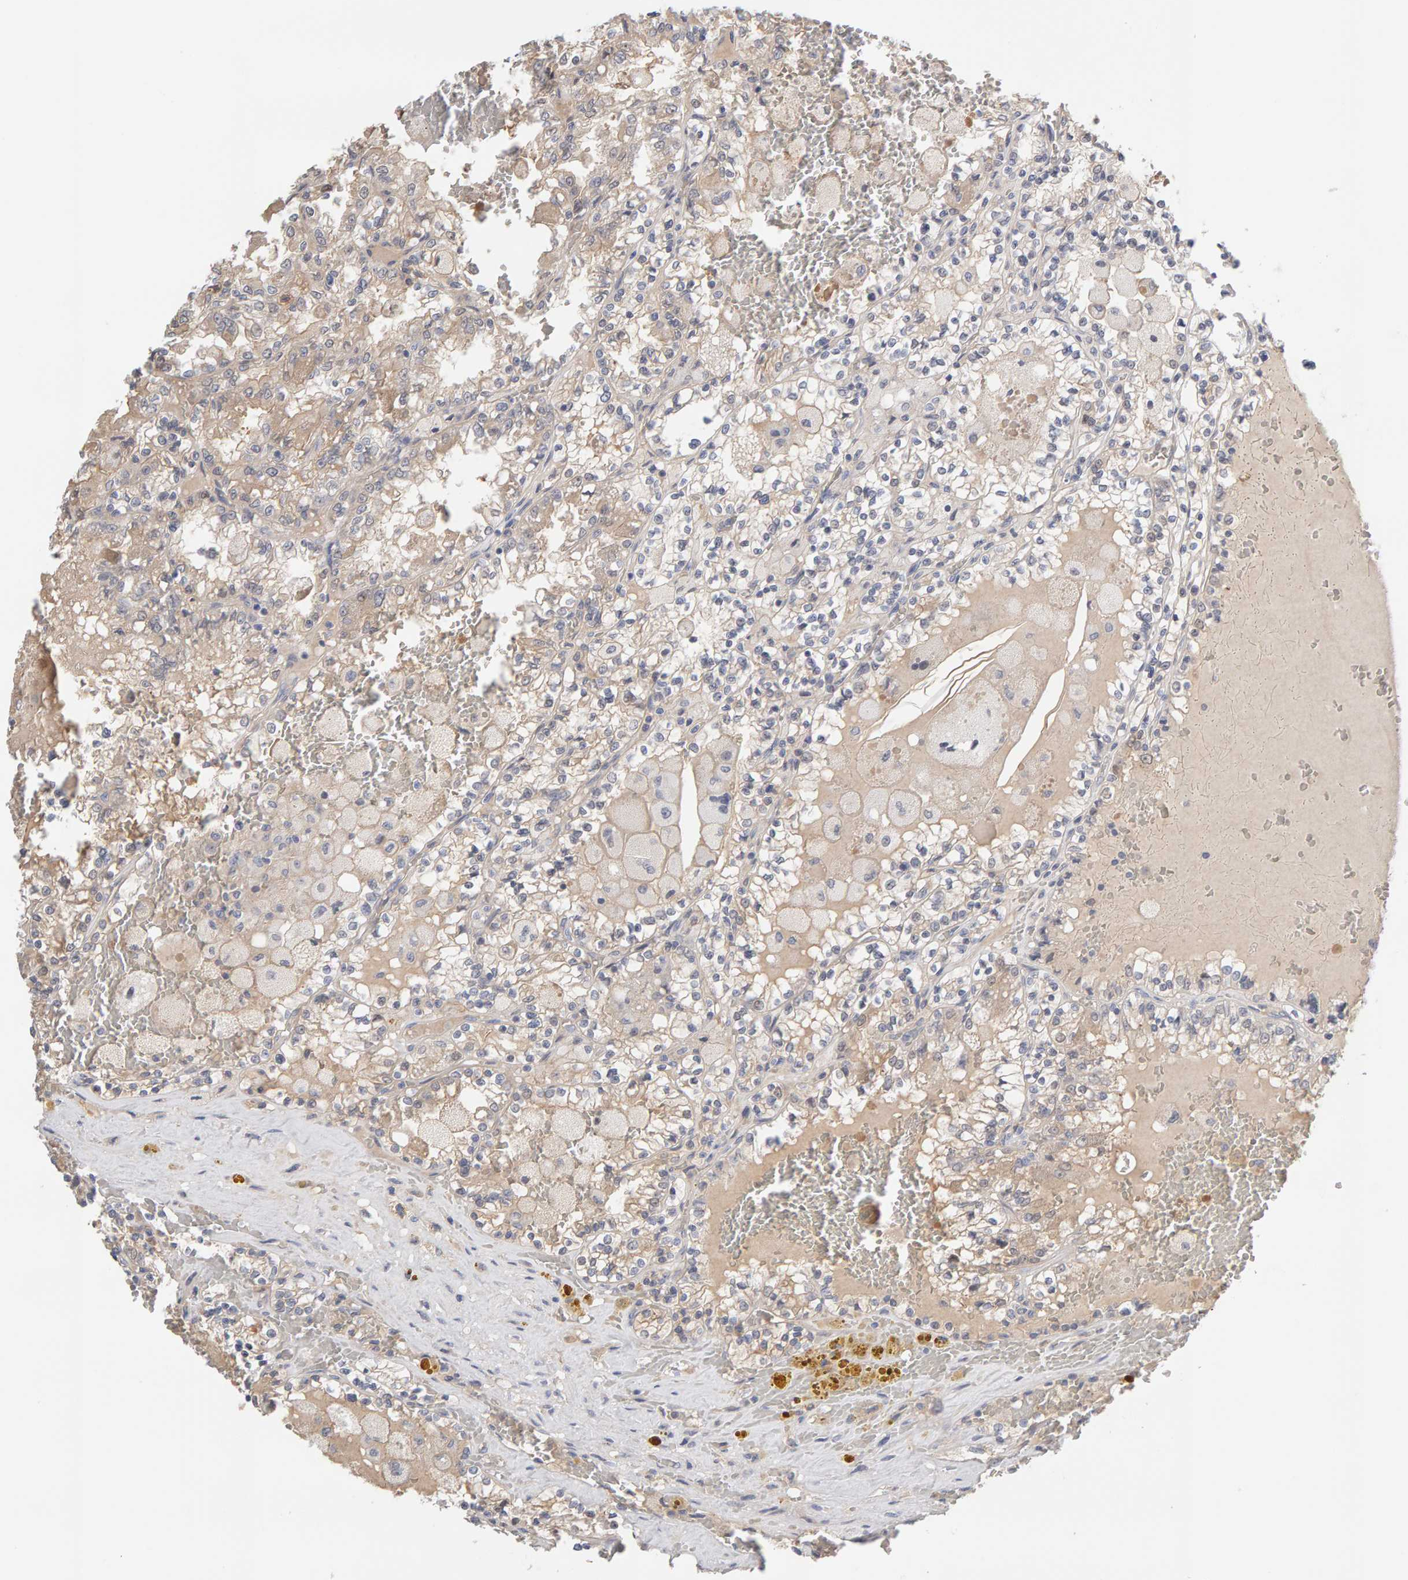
{"staining": {"intensity": "negative", "quantity": "none", "location": "none"}, "tissue": "renal cancer", "cell_type": "Tumor cells", "image_type": "cancer", "snomed": [{"axis": "morphology", "description": "Adenocarcinoma, NOS"}, {"axis": "topography", "description": "Kidney"}], "caption": "This is an immunohistochemistry (IHC) histopathology image of human renal adenocarcinoma. There is no staining in tumor cells.", "gene": "GFUS", "patient": {"sex": "female", "age": 56}}